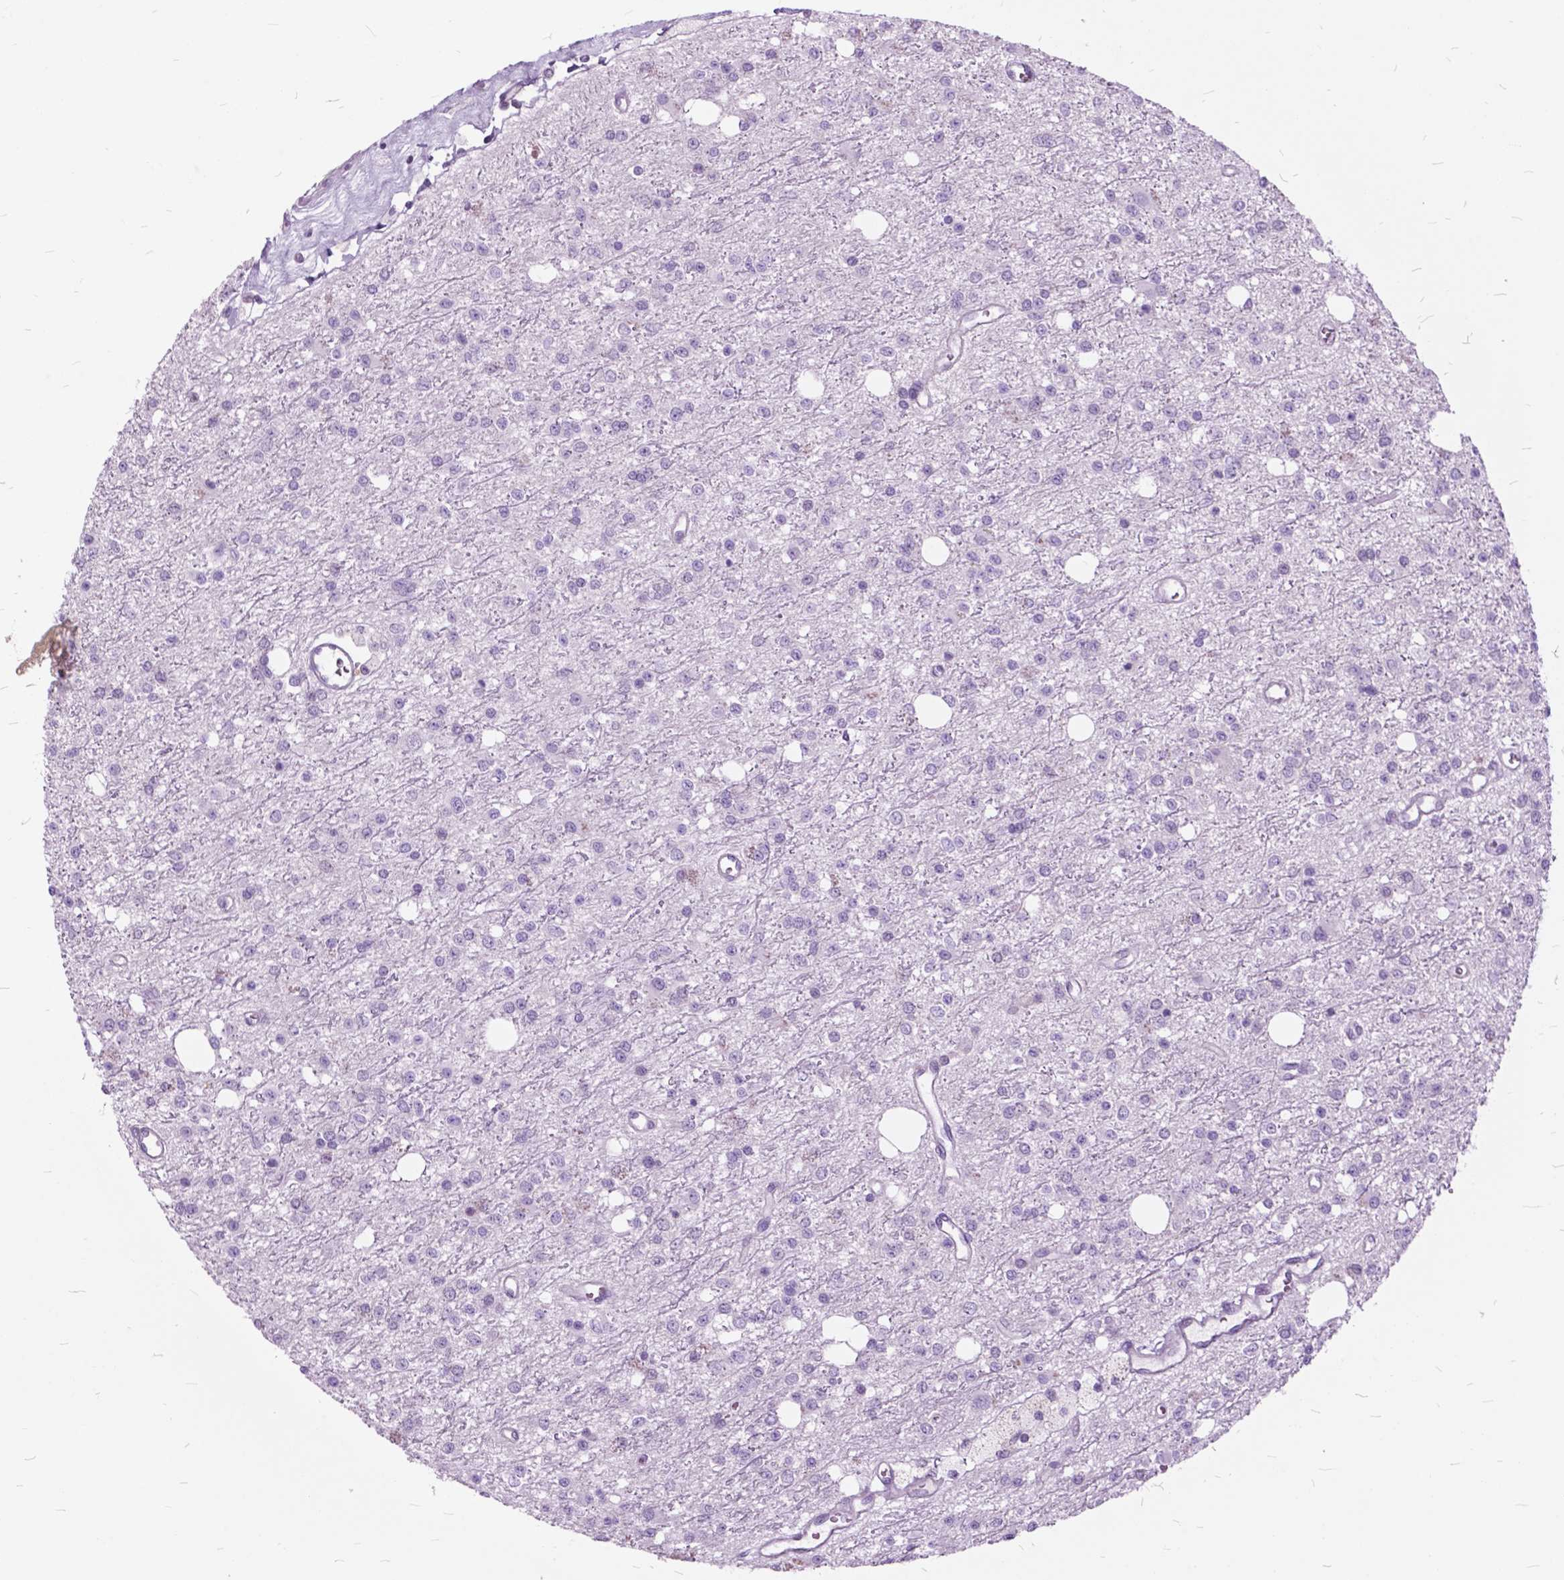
{"staining": {"intensity": "negative", "quantity": "none", "location": "none"}, "tissue": "glioma", "cell_type": "Tumor cells", "image_type": "cancer", "snomed": [{"axis": "morphology", "description": "Glioma, malignant, Low grade"}, {"axis": "topography", "description": "Brain"}], "caption": "IHC of human low-grade glioma (malignant) displays no expression in tumor cells.", "gene": "SP140", "patient": {"sex": "female", "age": 45}}